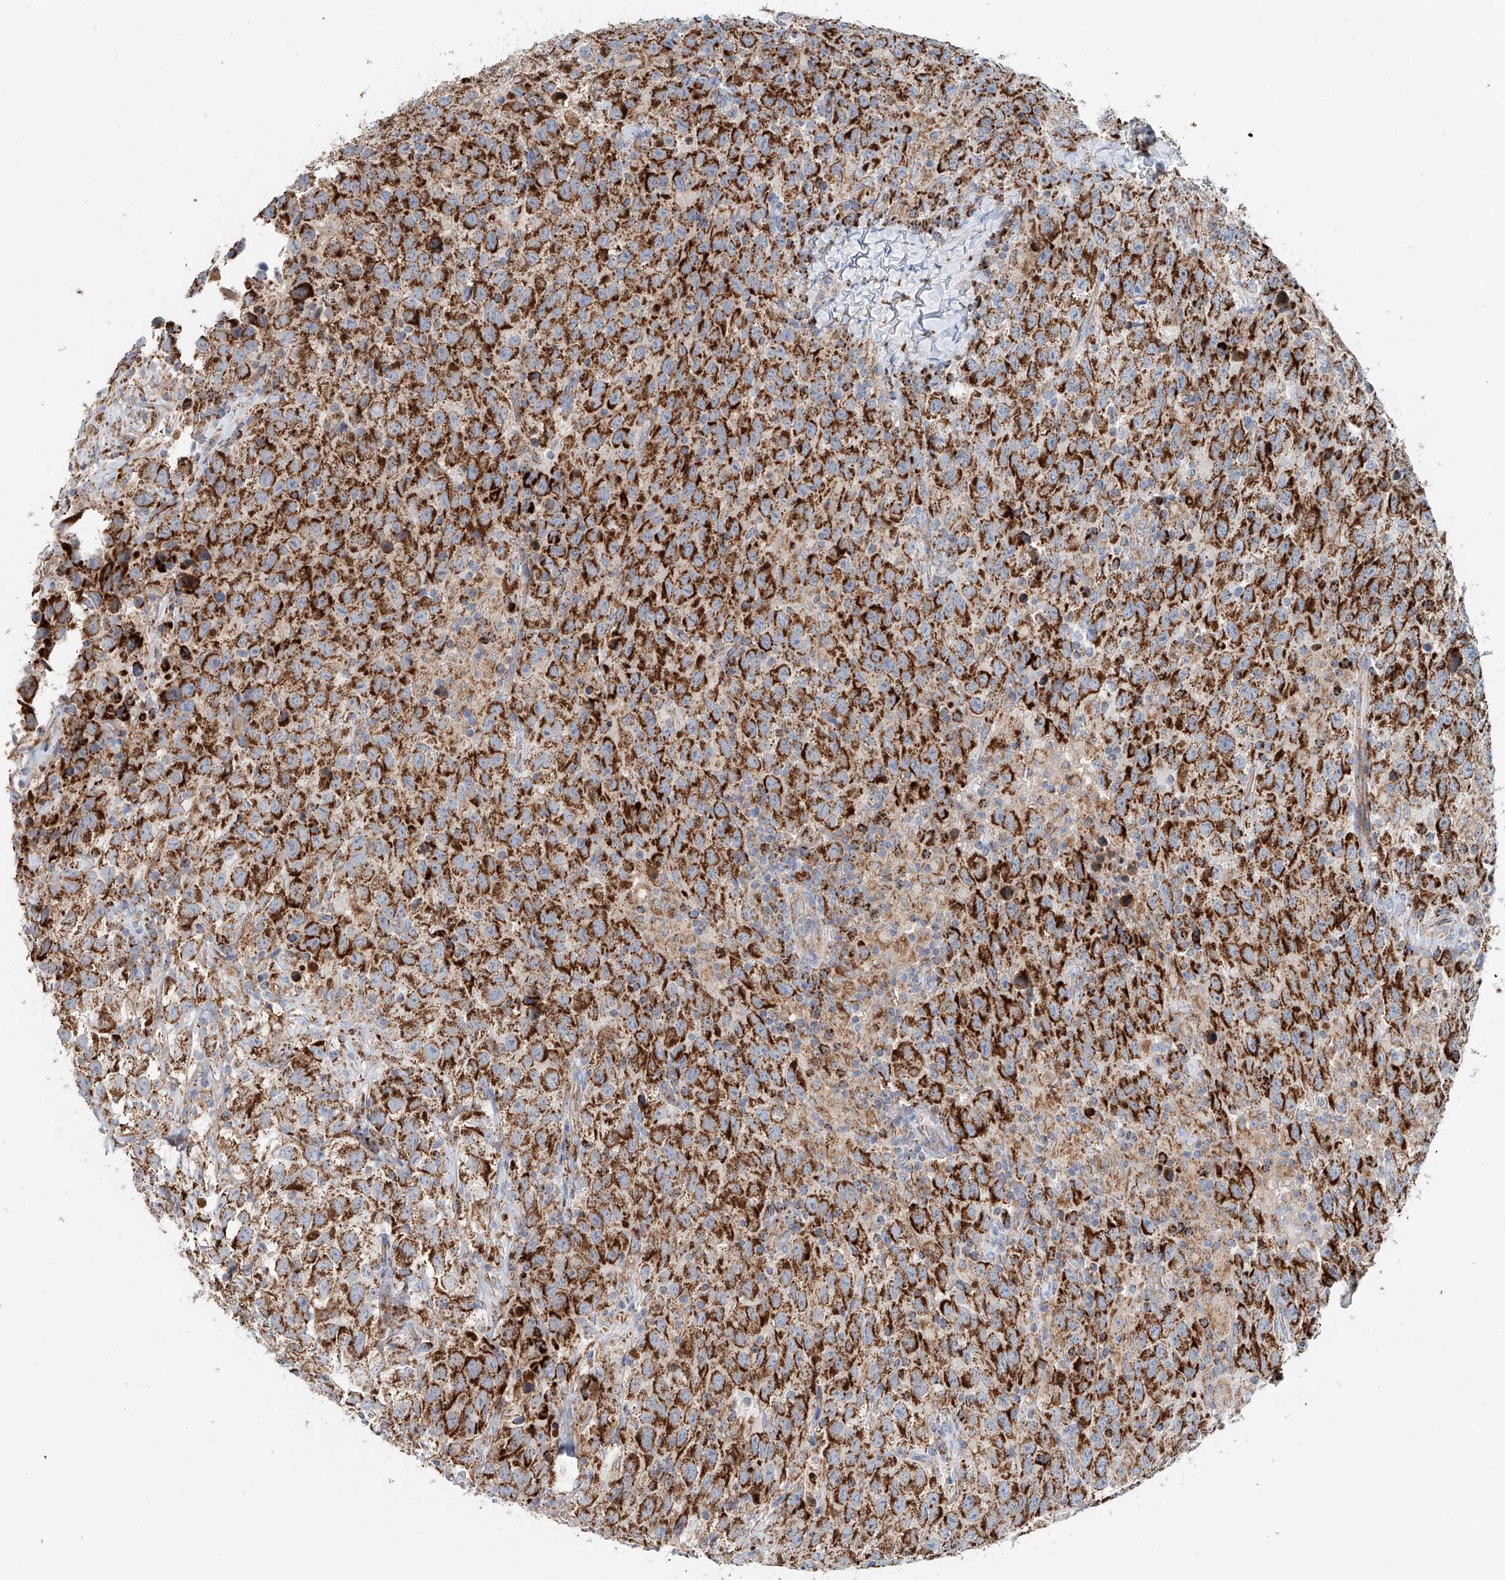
{"staining": {"intensity": "strong", "quantity": ">75%", "location": "cytoplasmic/membranous"}, "tissue": "testis cancer", "cell_type": "Tumor cells", "image_type": "cancer", "snomed": [{"axis": "morphology", "description": "Seminoma, NOS"}, {"axis": "topography", "description": "Testis"}], "caption": "Immunohistochemical staining of seminoma (testis) exhibits high levels of strong cytoplasmic/membranous protein expression in about >75% of tumor cells.", "gene": "CARD10", "patient": {"sex": "male", "age": 41}}